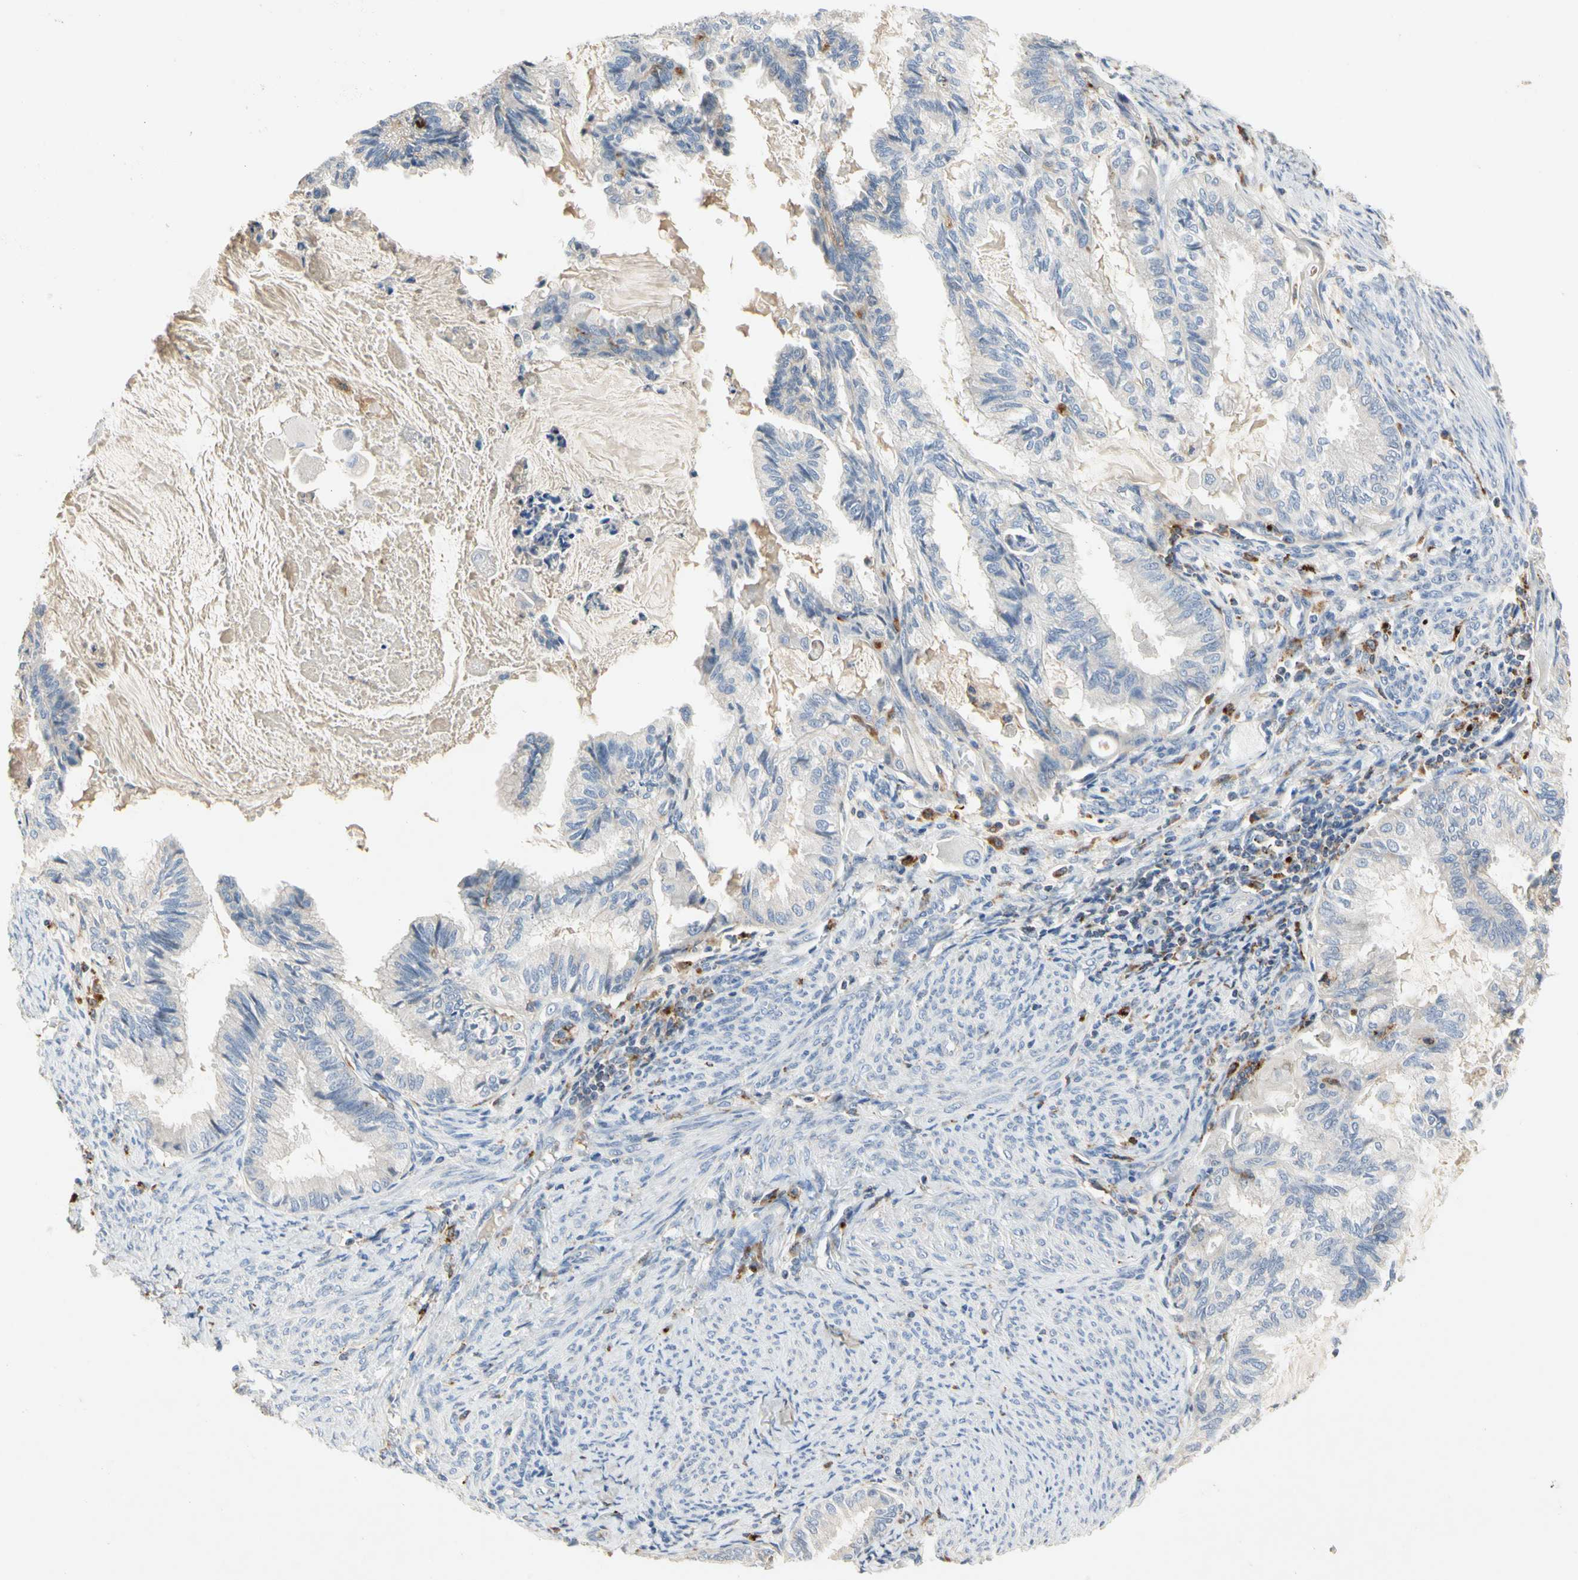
{"staining": {"intensity": "weak", "quantity": "<25%", "location": "cytoplasmic/membranous"}, "tissue": "cervical cancer", "cell_type": "Tumor cells", "image_type": "cancer", "snomed": [{"axis": "morphology", "description": "Normal tissue, NOS"}, {"axis": "morphology", "description": "Adenocarcinoma, NOS"}, {"axis": "topography", "description": "Cervix"}, {"axis": "topography", "description": "Endometrium"}], "caption": "The histopathology image reveals no staining of tumor cells in cervical adenocarcinoma. (Brightfield microscopy of DAB immunohistochemistry at high magnification).", "gene": "ADA2", "patient": {"sex": "female", "age": 86}}